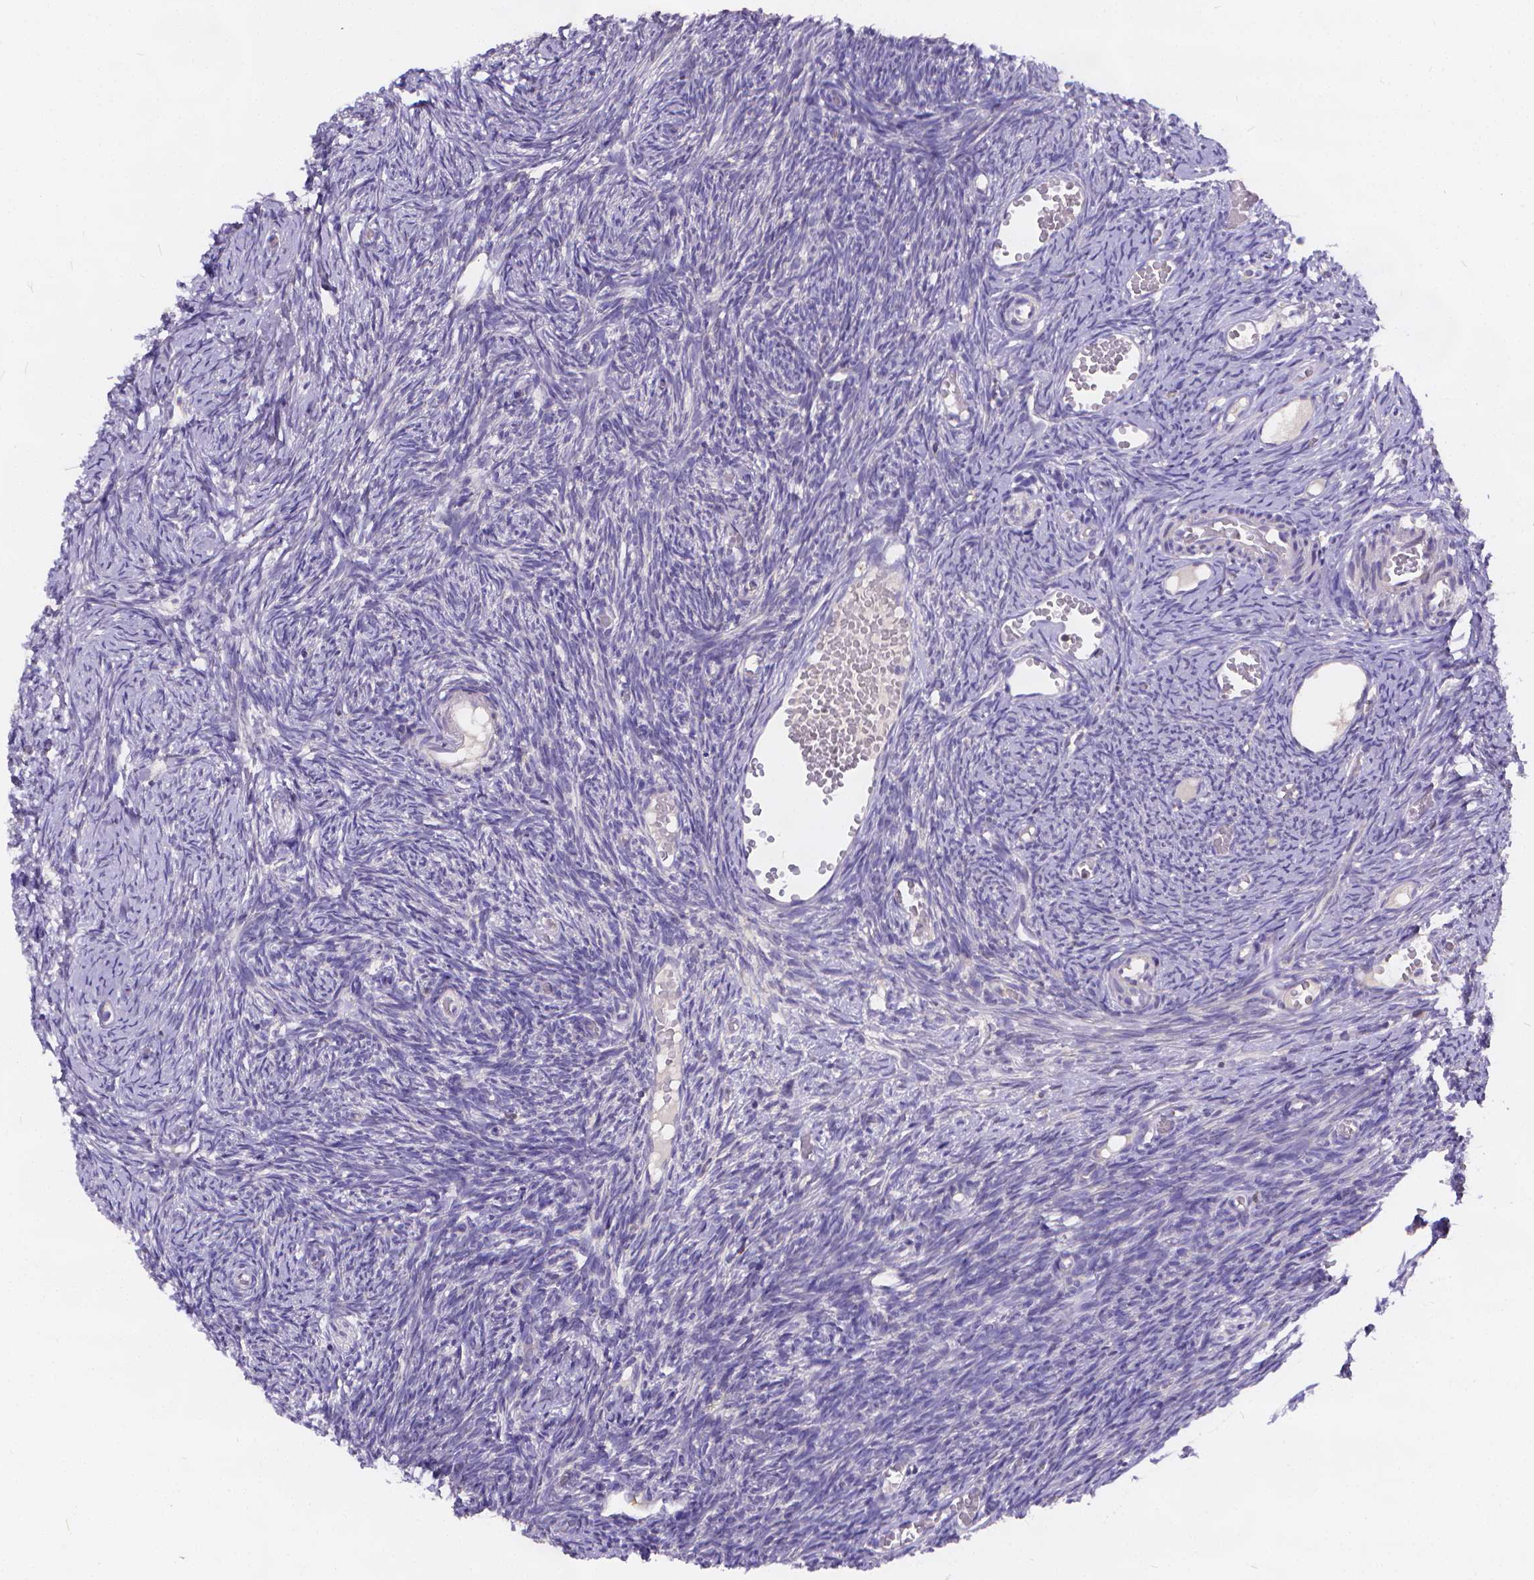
{"staining": {"intensity": "negative", "quantity": "none", "location": "none"}, "tissue": "ovary", "cell_type": "Follicle cells", "image_type": "normal", "snomed": [{"axis": "morphology", "description": "Normal tissue, NOS"}, {"axis": "topography", "description": "Ovary"}], "caption": "A high-resolution micrograph shows immunohistochemistry staining of unremarkable ovary, which shows no significant staining in follicle cells.", "gene": "GLRB", "patient": {"sex": "female", "age": 39}}